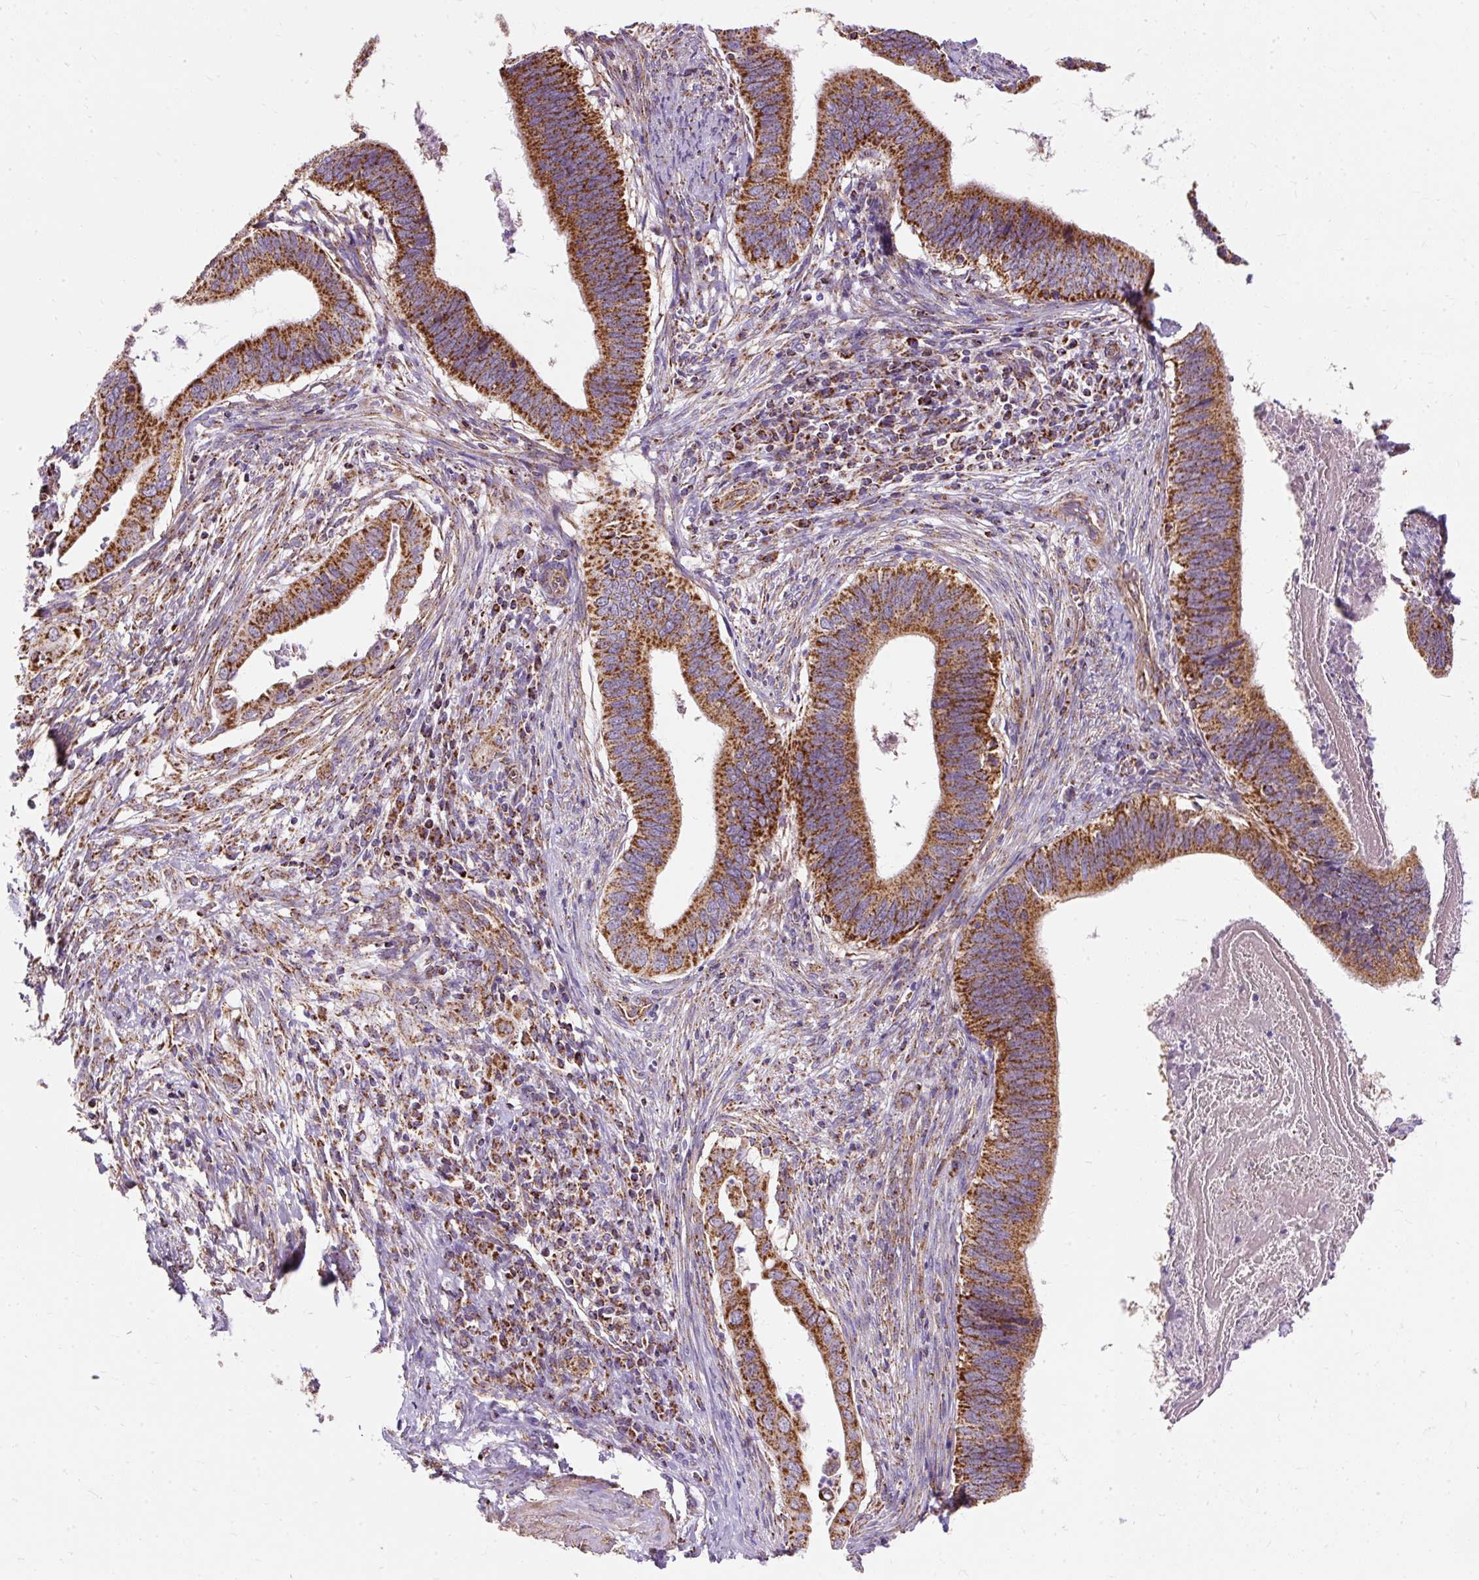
{"staining": {"intensity": "strong", "quantity": ">75%", "location": "cytoplasmic/membranous"}, "tissue": "cervical cancer", "cell_type": "Tumor cells", "image_type": "cancer", "snomed": [{"axis": "morphology", "description": "Adenocarcinoma, NOS"}, {"axis": "topography", "description": "Cervix"}], "caption": "There is high levels of strong cytoplasmic/membranous staining in tumor cells of cervical cancer, as demonstrated by immunohistochemical staining (brown color).", "gene": "CEP290", "patient": {"sex": "female", "age": 42}}